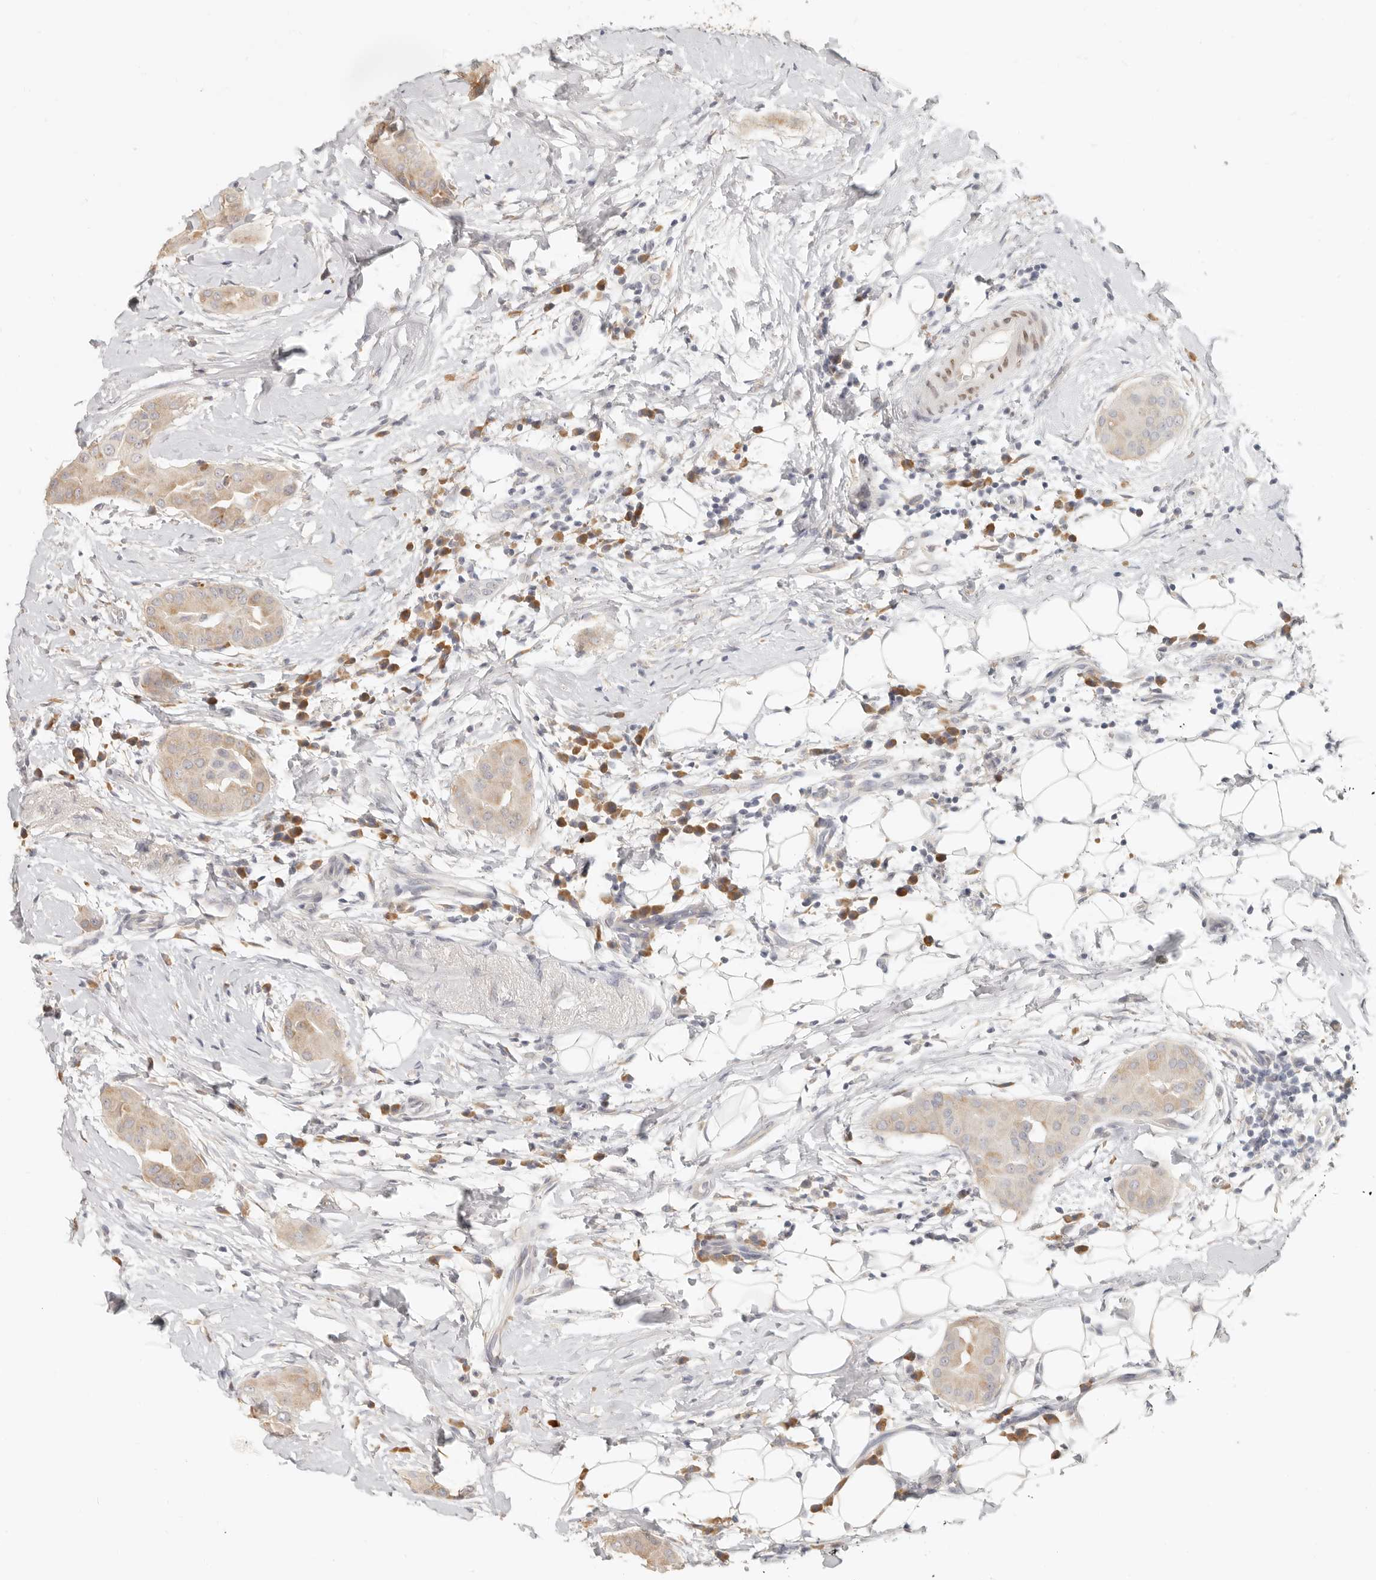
{"staining": {"intensity": "moderate", "quantity": "<25%", "location": "cytoplasmic/membranous"}, "tissue": "thyroid cancer", "cell_type": "Tumor cells", "image_type": "cancer", "snomed": [{"axis": "morphology", "description": "Papillary adenocarcinoma, NOS"}, {"axis": "topography", "description": "Thyroid gland"}], "caption": "Thyroid papillary adenocarcinoma stained for a protein shows moderate cytoplasmic/membranous positivity in tumor cells. The staining was performed using DAB to visualize the protein expression in brown, while the nuclei were stained in blue with hematoxylin (Magnification: 20x).", "gene": "PABPC4", "patient": {"sex": "male", "age": 33}}